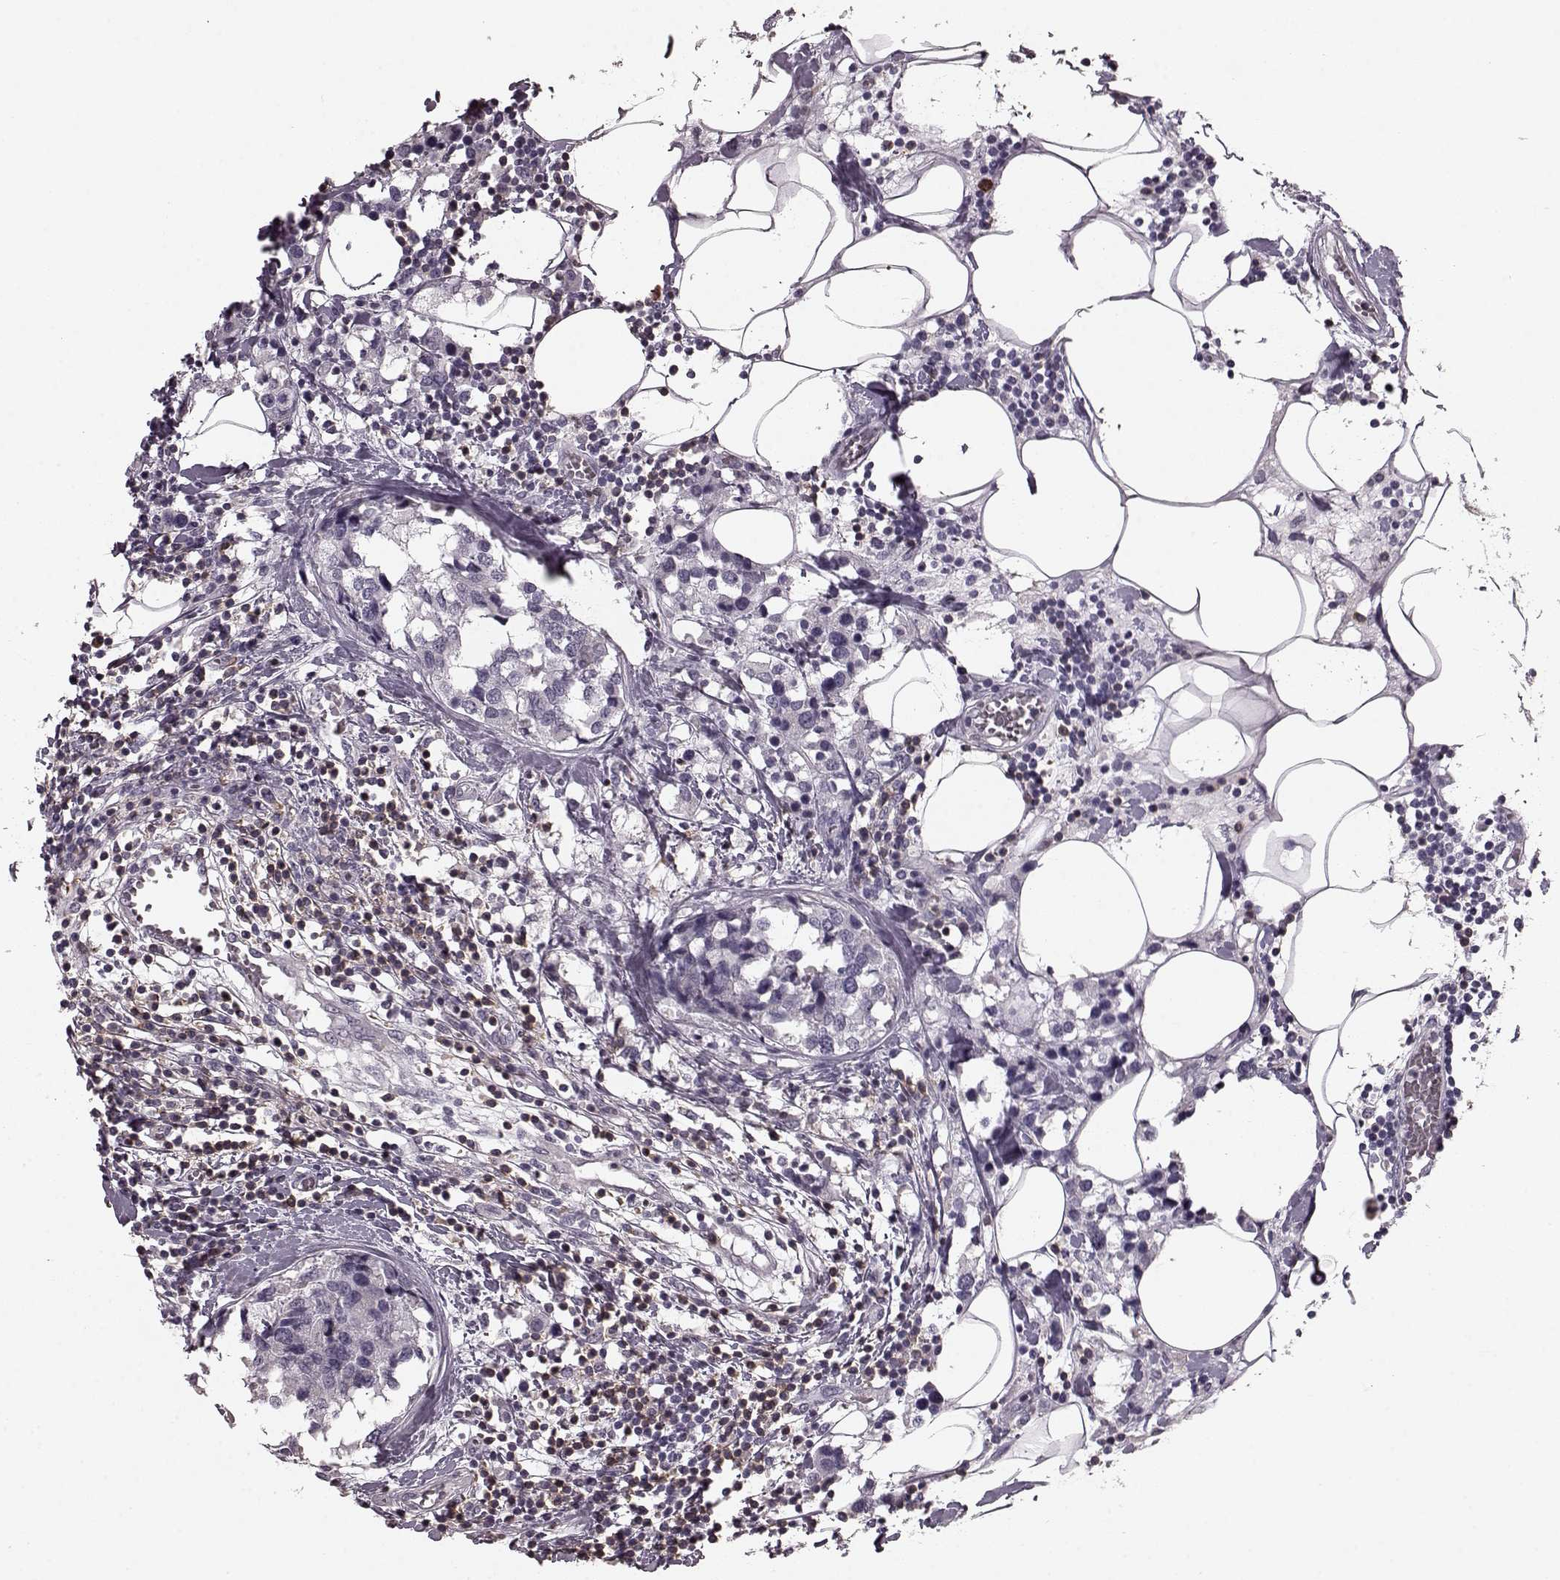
{"staining": {"intensity": "negative", "quantity": "none", "location": "none"}, "tissue": "breast cancer", "cell_type": "Tumor cells", "image_type": "cancer", "snomed": [{"axis": "morphology", "description": "Lobular carcinoma"}, {"axis": "topography", "description": "Breast"}], "caption": "Immunohistochemistry (IHC) photomicrograph of human breast cancer stained for a protein (brown), which displays no staining in tumor cells.", "gene": "CD28", "patient": {"sex": "female", "age": 59}}